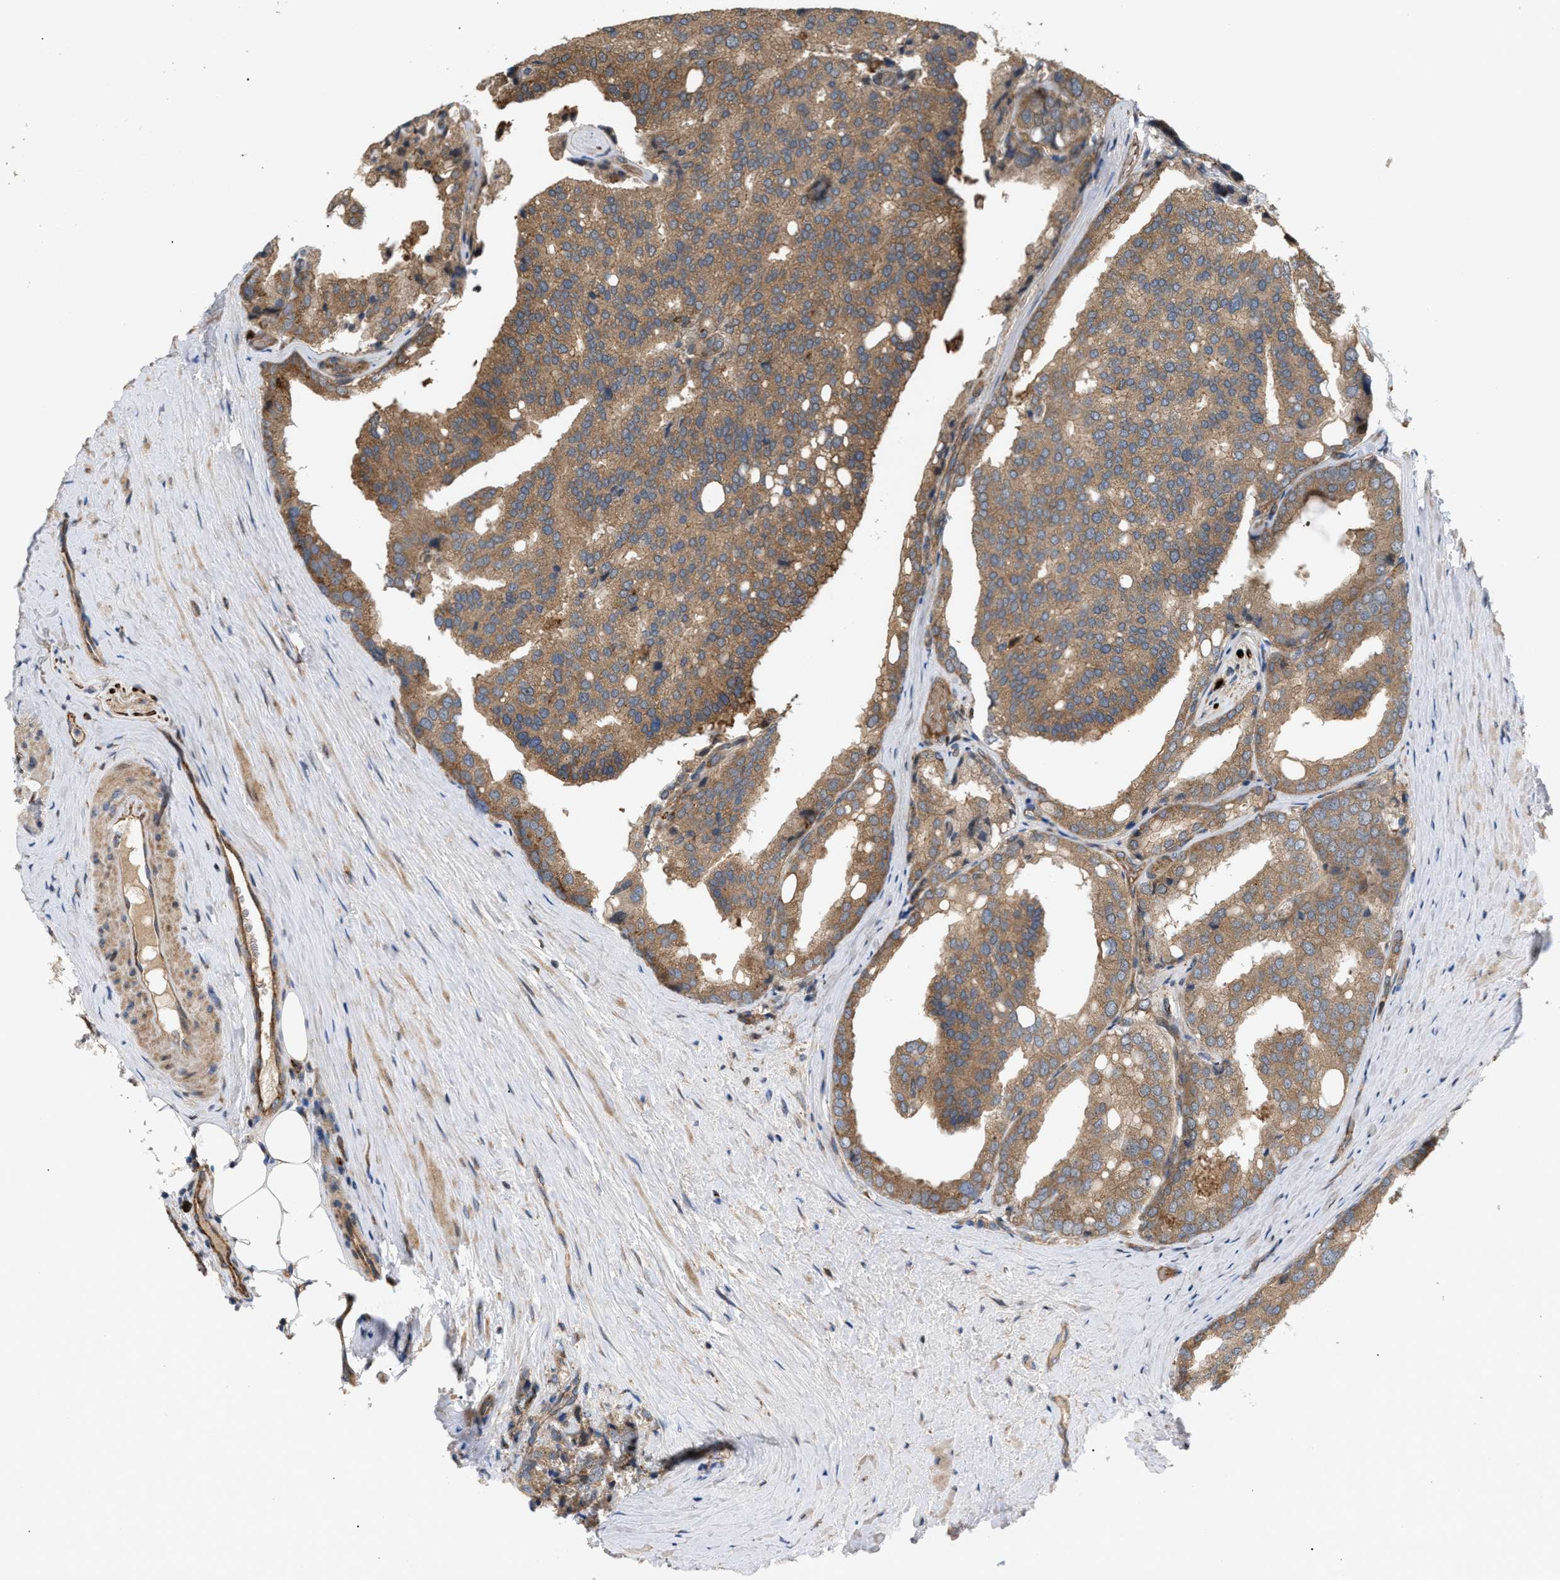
{"staining": {"intensity": "moderate", "quantity": ">75%", "location": "cytoplasmic/membranous"}, "tissue": "prostate cancer", "cell_type": "Tumor cells", "image_type": "cancer", "snomed": [{"axis": "morphology", "description": "Adenocarcinoma, High grade"}, {"axis": "topography", "description": "Prostate"}], "caption": "Protein expression analysis of human prostate cancer (high-grade adenocarcinoma) reveals moderate cytoplasmic/membranous expression in approximately >75% of tumor cells.", "gene": "GCC1", "patient": {"sex": "male", "age": 50}}